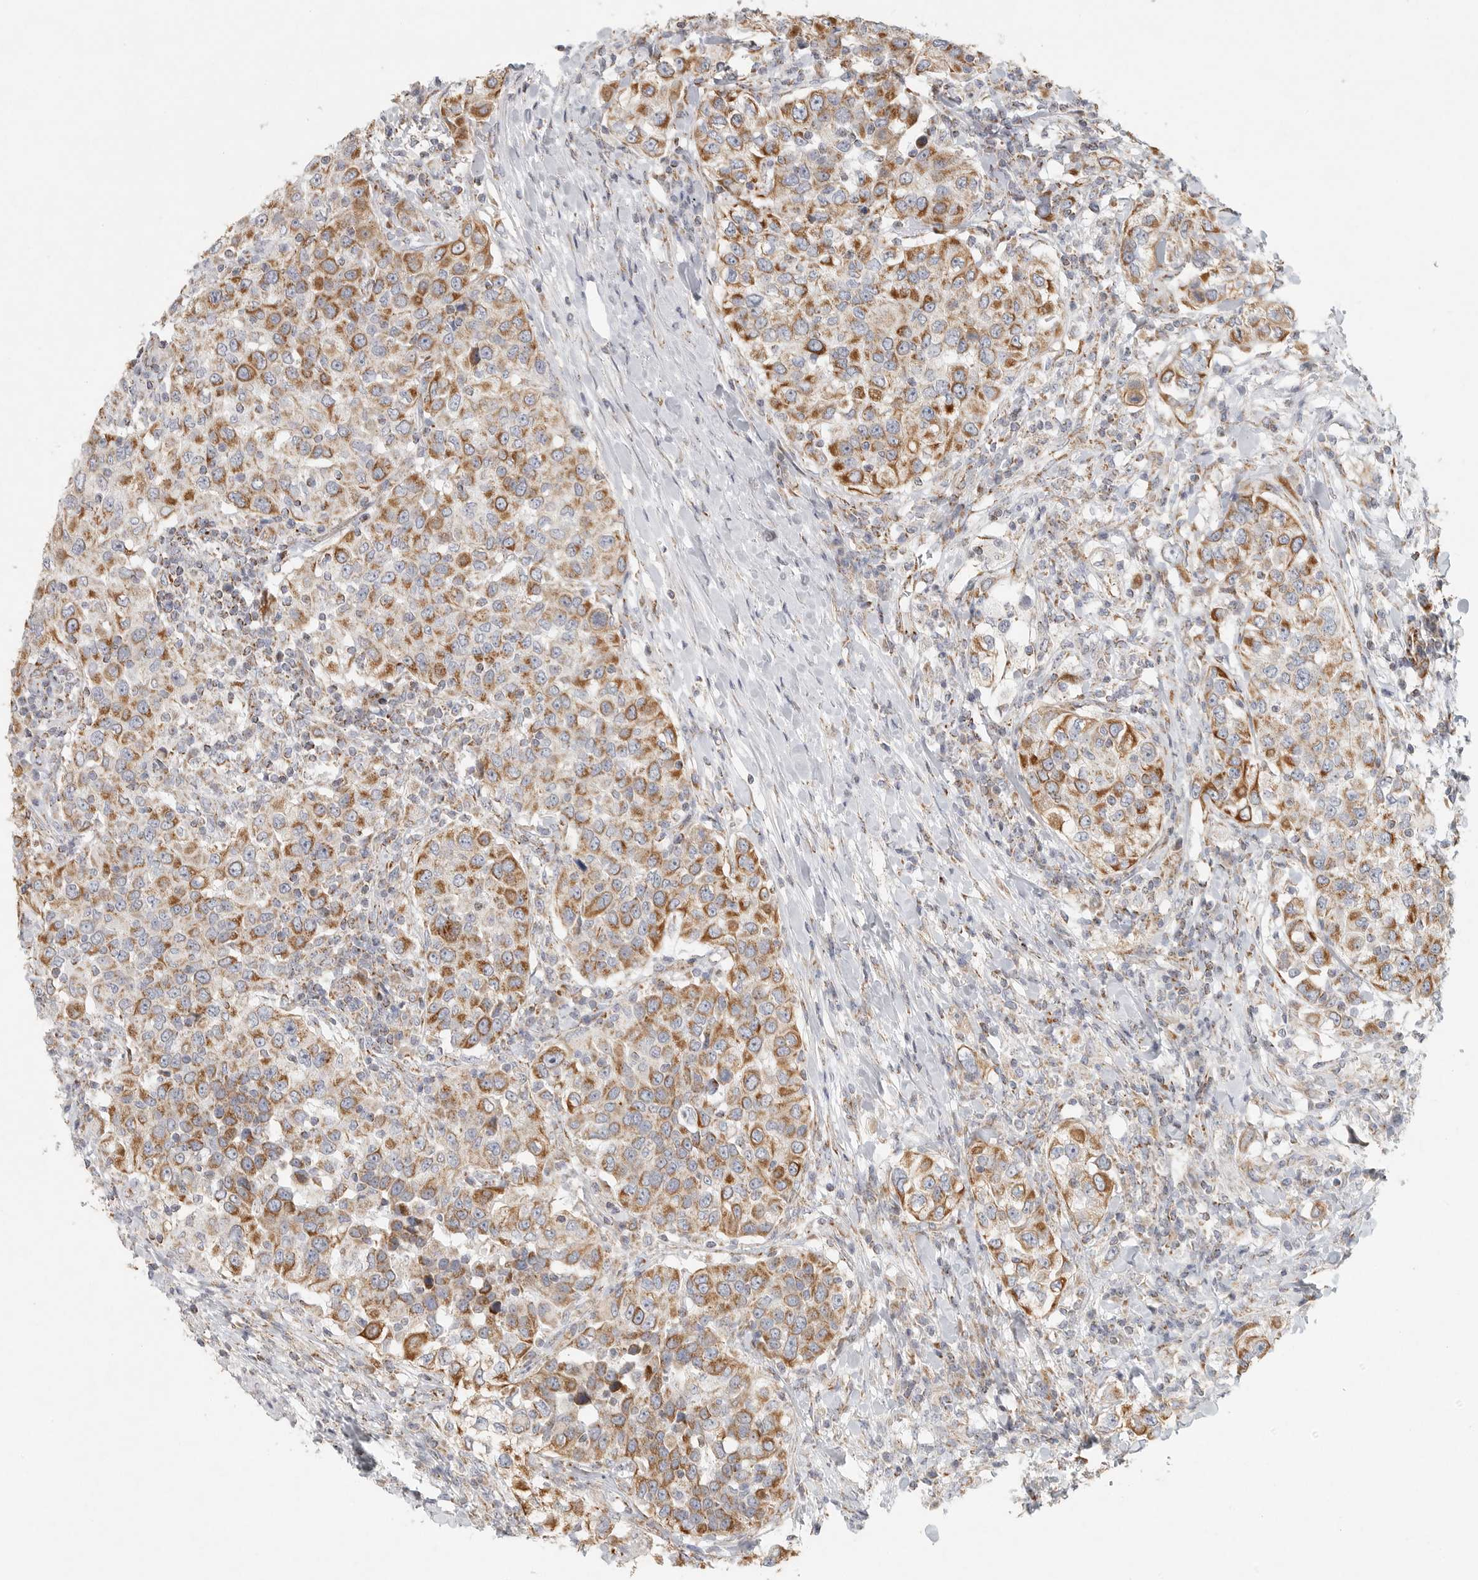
{"staining": {"intensity": "moderate", "quantity": ">75%", "location": "cytoplasmic/membranous"}, "tissue": "urothelial cancer", "cell_type": "Tumor cells", "image_type": "cancer", "snomed": [{"axis": "morphology", "description": "Urothelial carcinoma, High grade"}, {"axis": "topography", "description": "Urinary bladder"}], "caption": "Tumor cells demonstrate medium levels of moderate cytoplasmic/membranous positivity in about >75% of cells in human urothelial cancer.", "gene": "SLC25A26", "patient": {"sex": "female", "age": 80}}